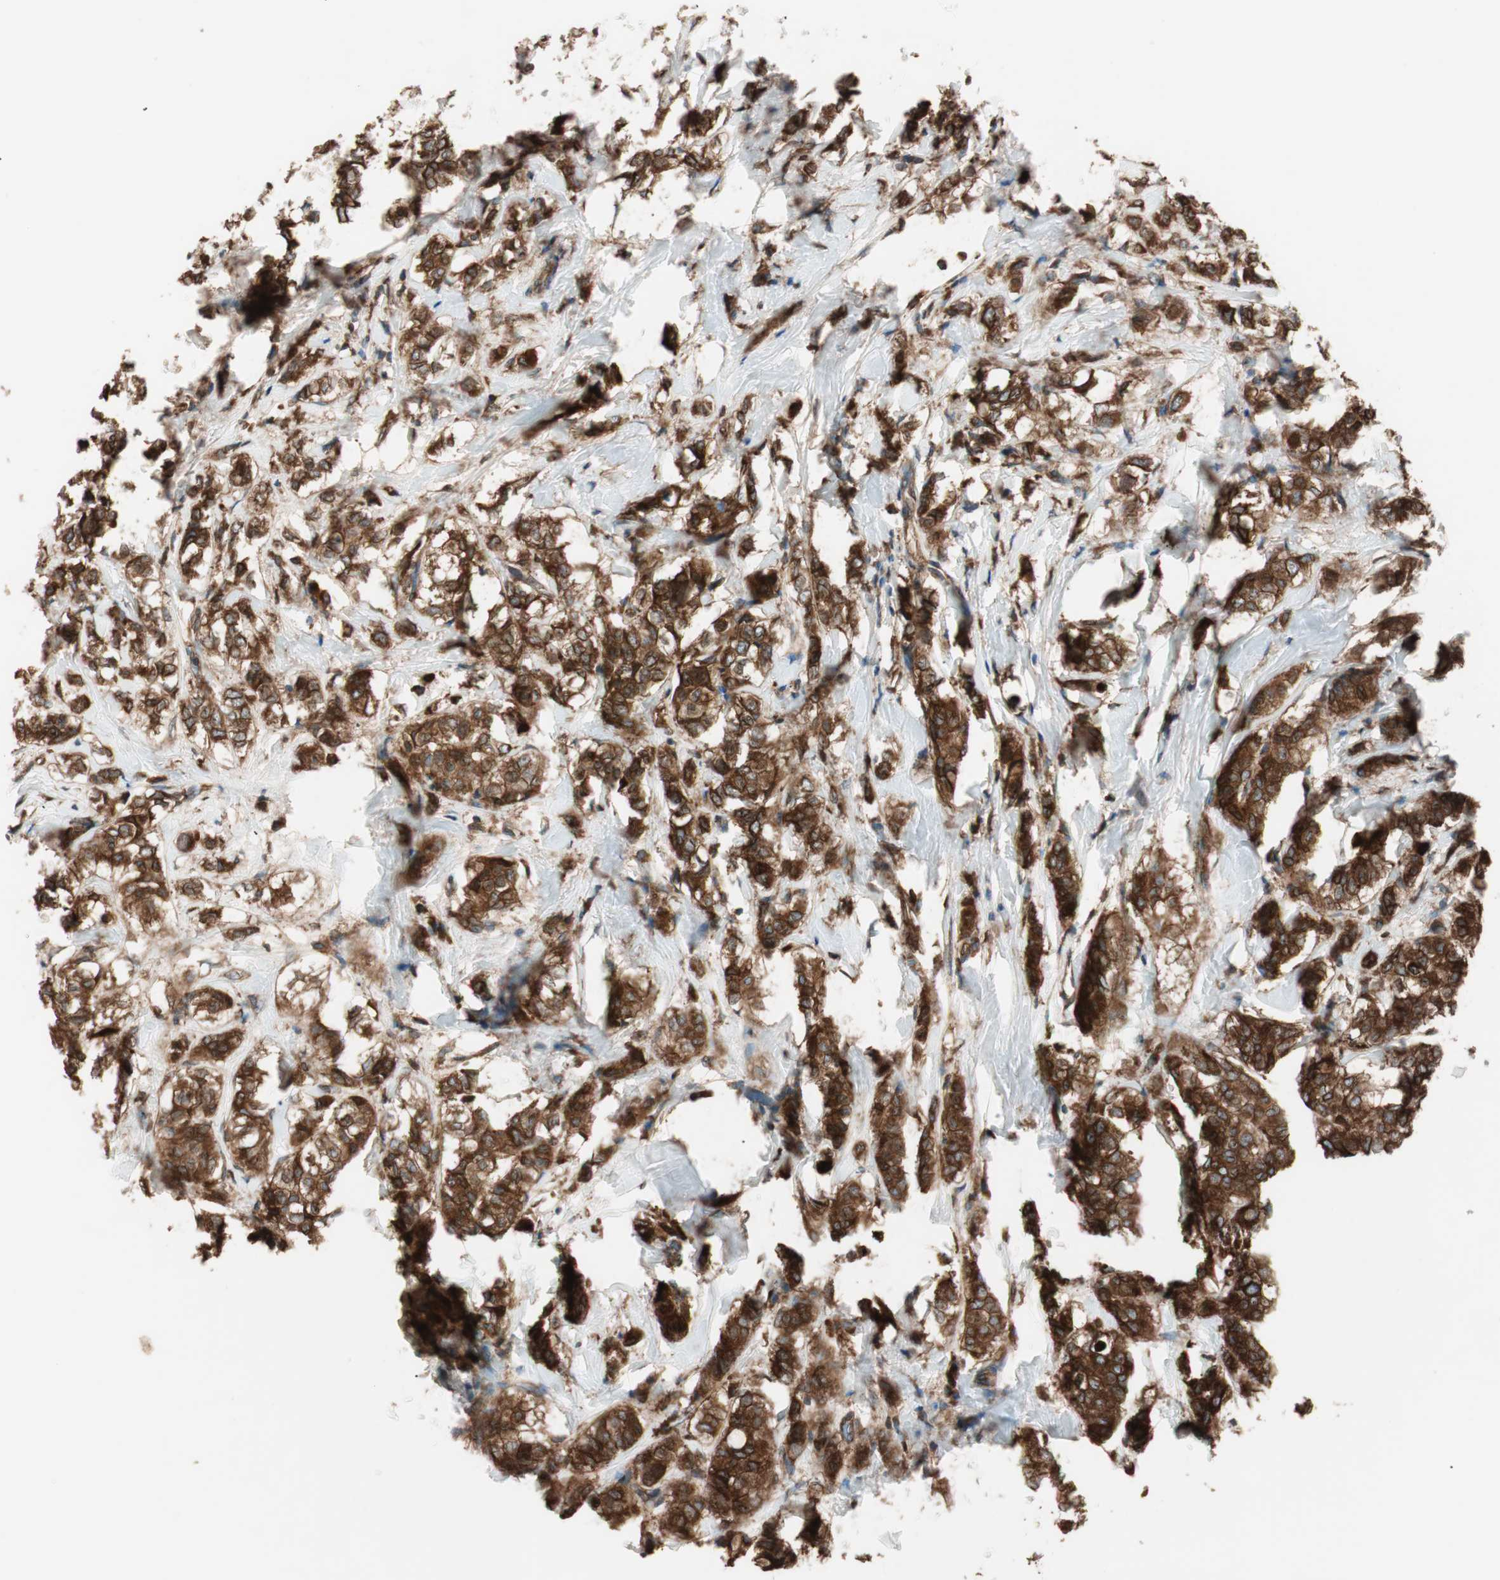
{"staining": {"intensity": "strong", "quantity": ">75%", "location": "cytoplasmic/membranous"}, "tissue": "breast cancer", "cell_type": "Tumor cells", "image_type": "cancer", "snomed": [{"axis": "morphology", "description": "Lobular carcinoma"}, {"axis": "topography", "description": "Breast"}], "caption": "A brown stain shows strong cytoplasmic/membranous expression of a protein in lobular carcinoma (breast) tumor cells.", "gene": "RAB5A", "patient": {"sex": "female", "age": 60}}